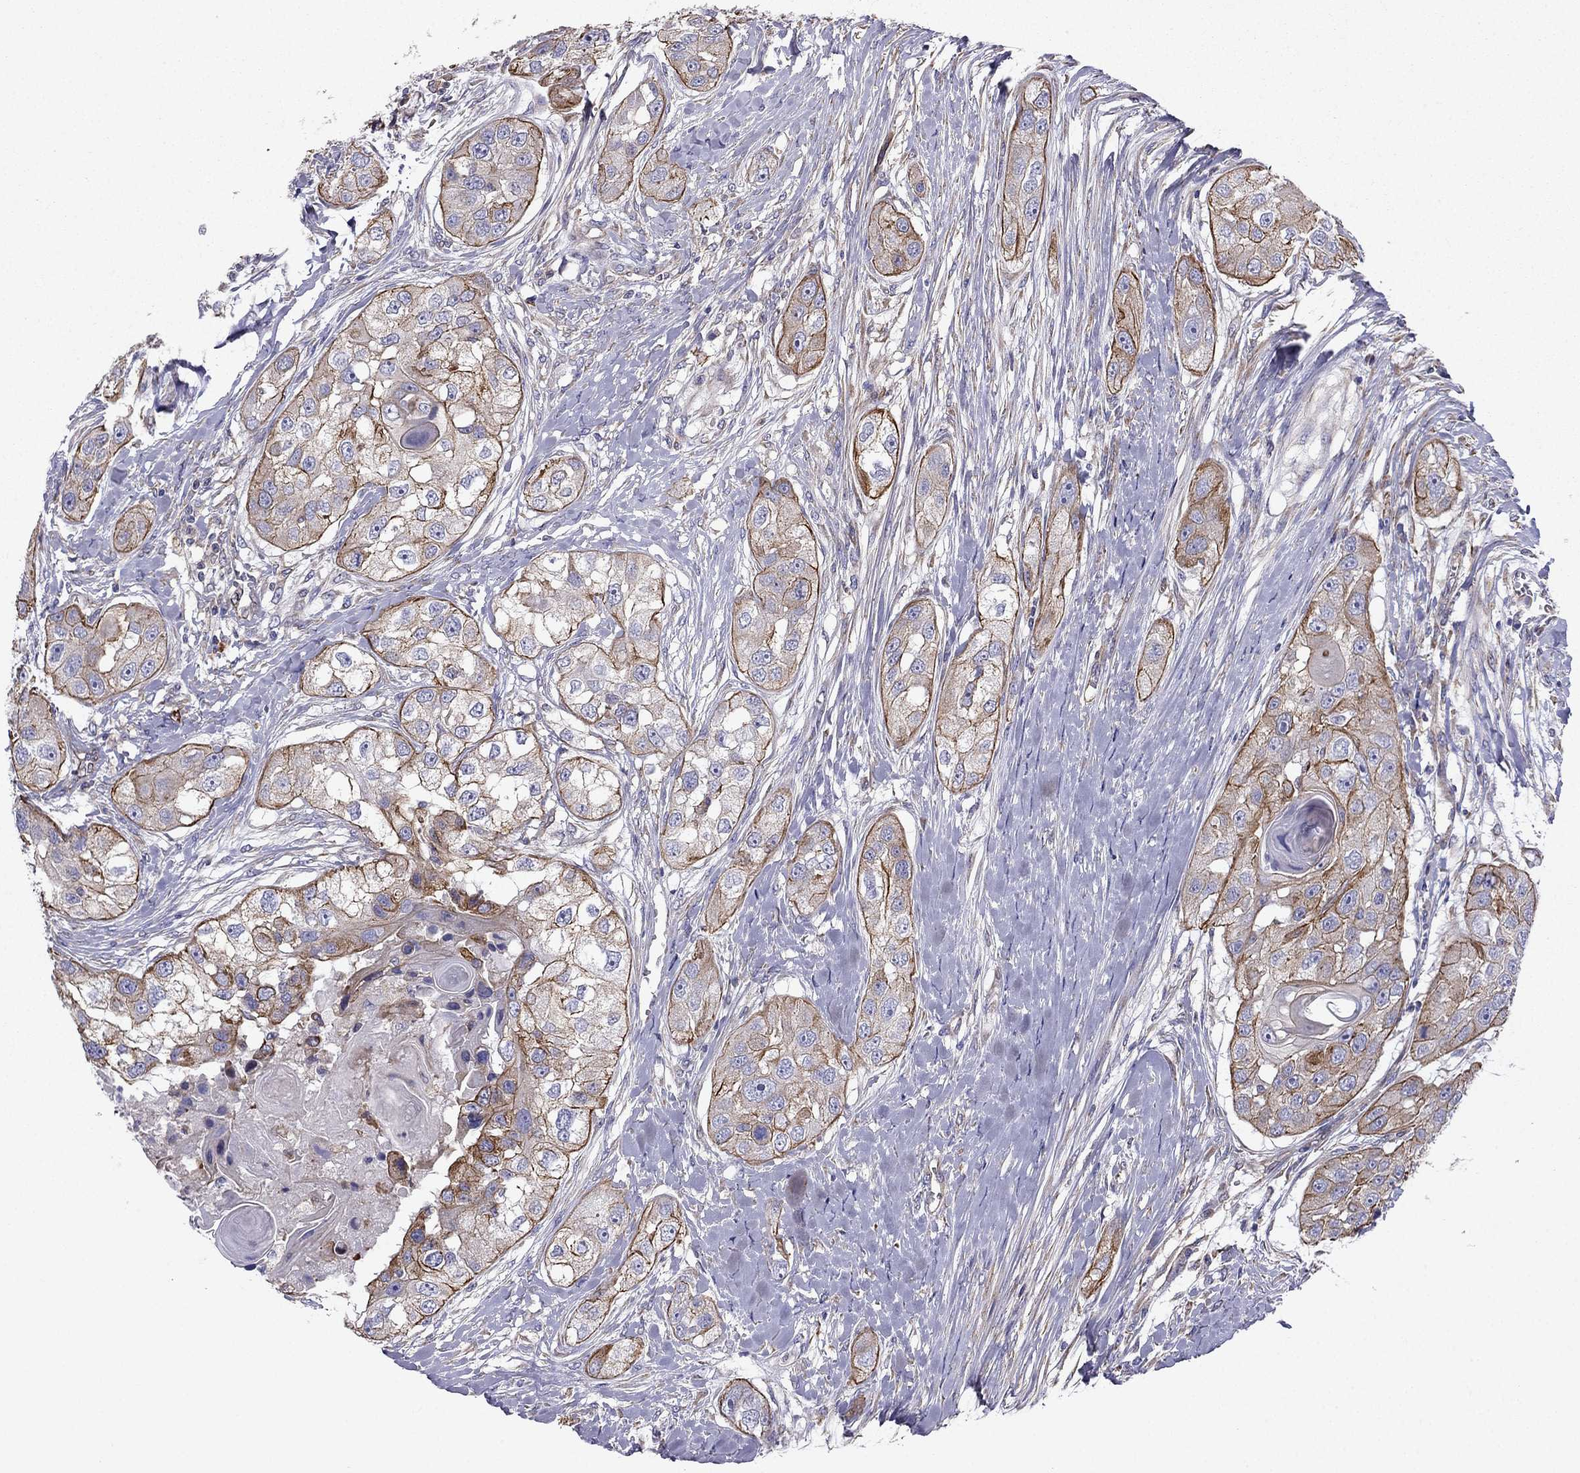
{"staining": {"intensity": "strong", "quantity": ">75%", "location": "cytoplasmic/membranous"}, "tissue": "head and neck cancer", "cell_type": "Tumor cells", "image_type": "cancer", "snomed": [{"axis": "morphology", "description": "Normal tissue, NOS"}, {"axis": "morphology", "description": "Squamous cell carcinoma, NOS"}, {"axis": "topography", "description": "Skeletal muscle"}, {"axis": "topography", "description": "Head-Neck"}], "caption": "This histopathology image reveals head and neck squamous cell carcinoma stained with IHC to label a protein in brown. The cytoplasmic/membranous of tumor cells show strong positivity for the protein. Nuclei are counter-stained blue.", "gene": "ENOX1", "patient": {"sex": "male", "age": 51}}